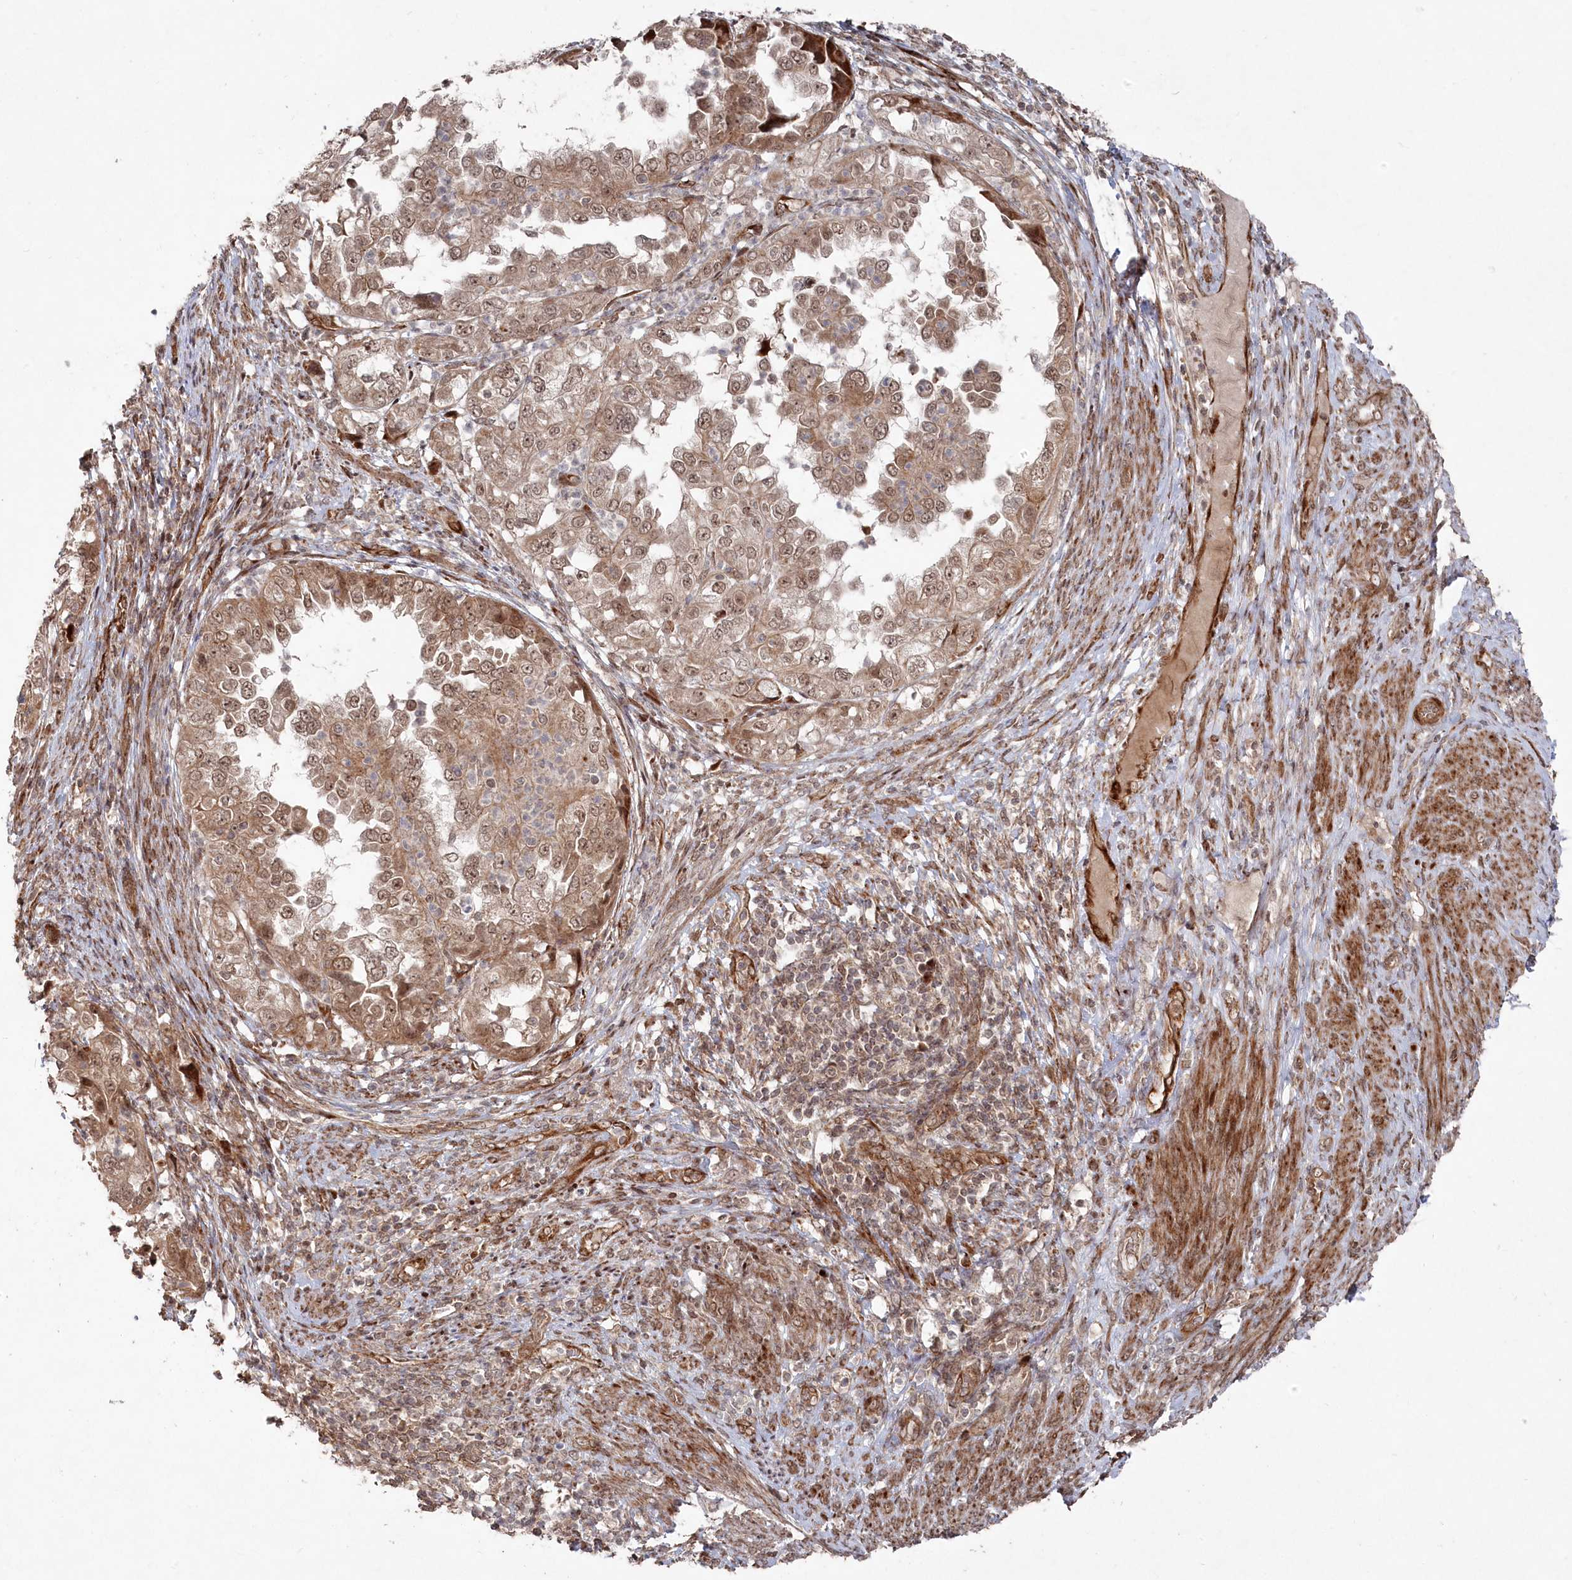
{"staining": {"intensity": "moderate", "quantity": ">75%", "location": "cytoplasmic/membranous,nuclear"}, "tissue": "endometrial cancer", "cell_type": "Tumor cells", "image_type": "cancer", "snomed": [{"axis": "morphology", "description": "Adenocarcinoma, NOS"}, {"axis": "topography", "description": "Endometrium"}], "caption": "This micrograph displays endometrial adenocarcinoma stained with immunohistochemistry to label a protein in brown. The cytoplasmic/membranous and nuclear of tumor cells show moderate positivity for the protein. Nuclei are counter-stained blue.", "gene": "POLR3A", "patient": {"sex": "female", "age": 85}}